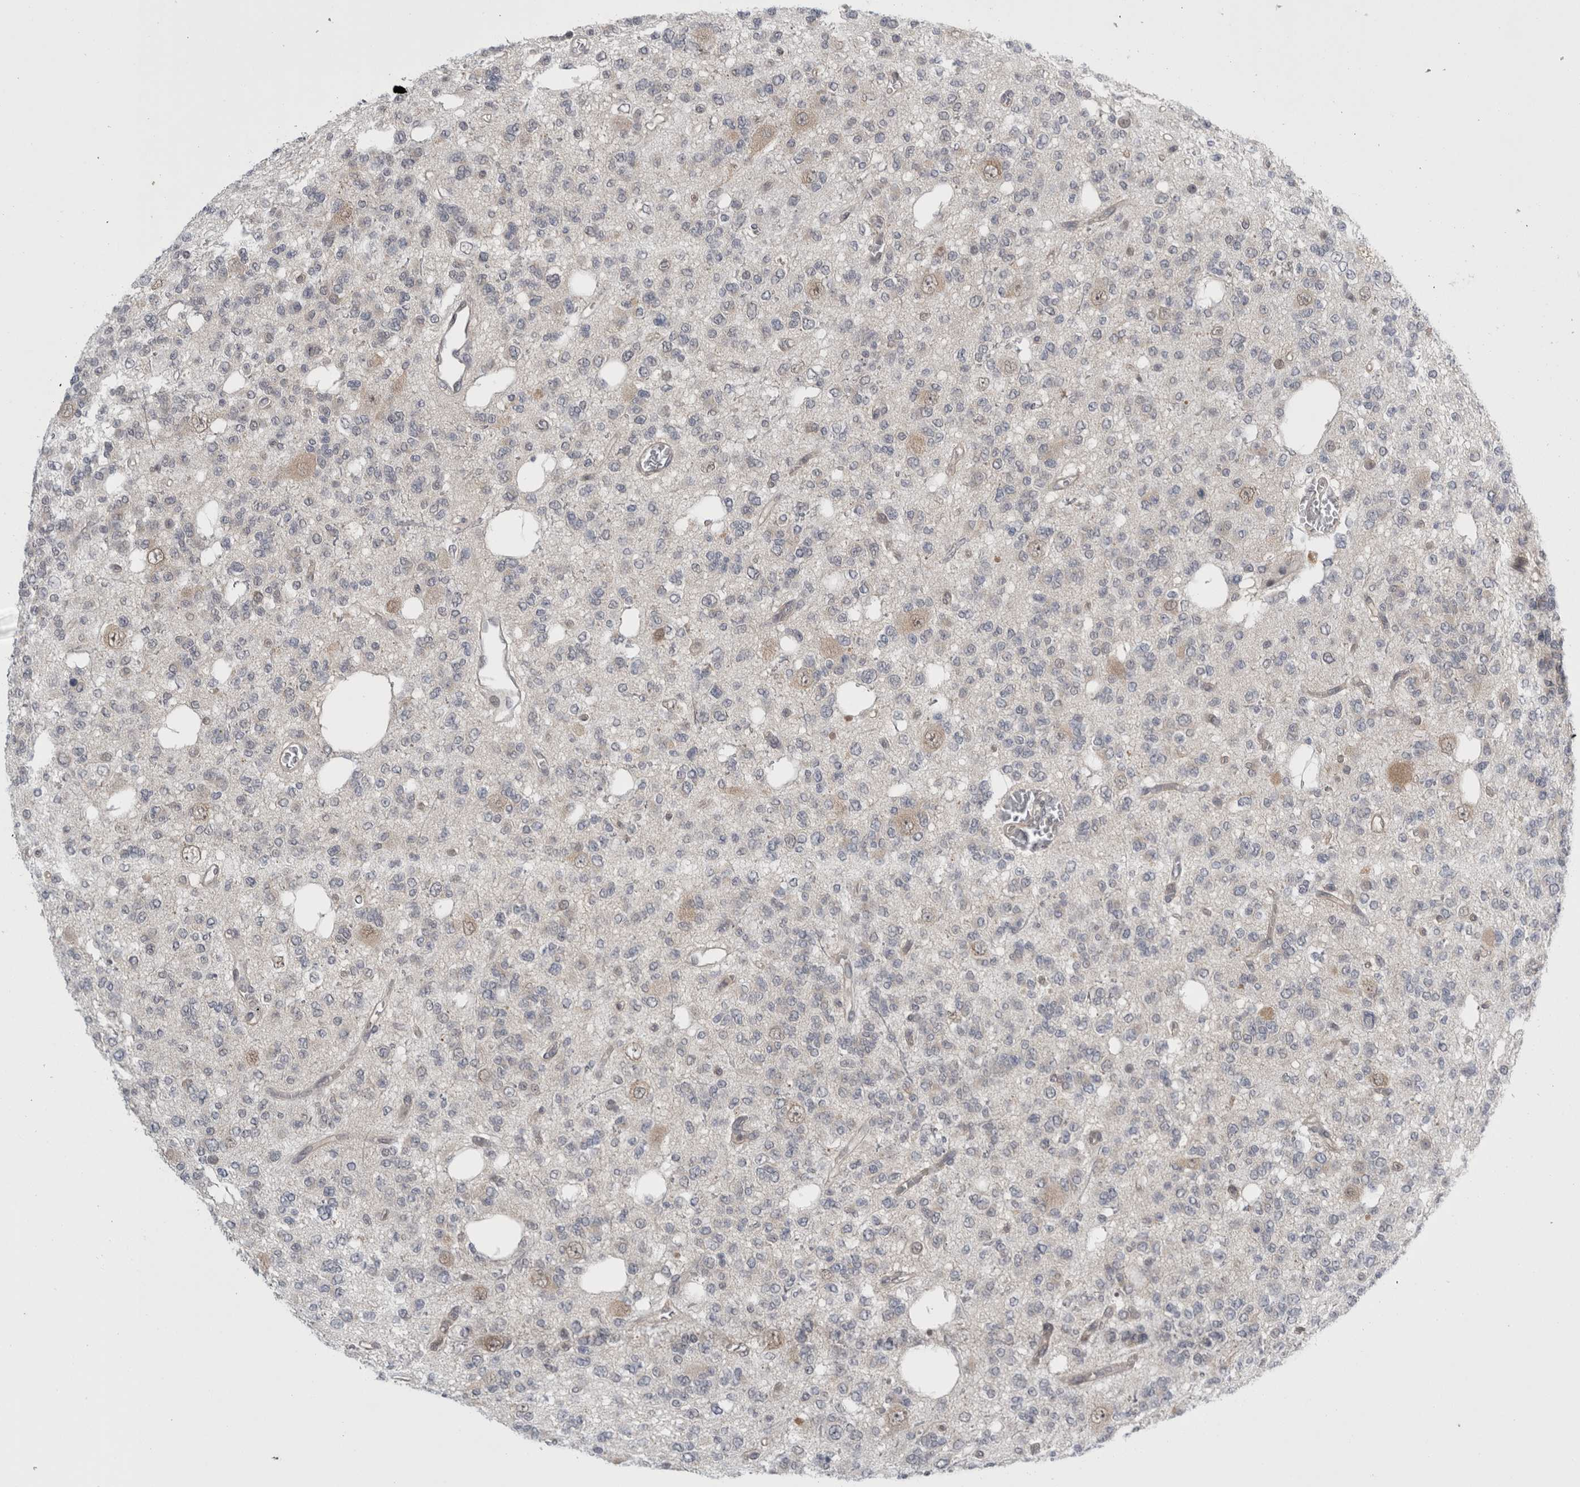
{"staining": {"intensity": "negative", "quantity": "none", "location": "none"}, "tissue": "glioma", "cell_type": "Tumor cells", "image_type": "cancer", "snomed": [{"axis": "morphology", "description": "Glioma, malignant, Low grade"}, {"axis": "topography", "description": "Brain"}], "caption": "This is a image of immunohistochemistry staining of glioma, which shows no expression in tumor cells.", "gene": "PSMB2", "patient": {"sex": "male", "age": 38}}